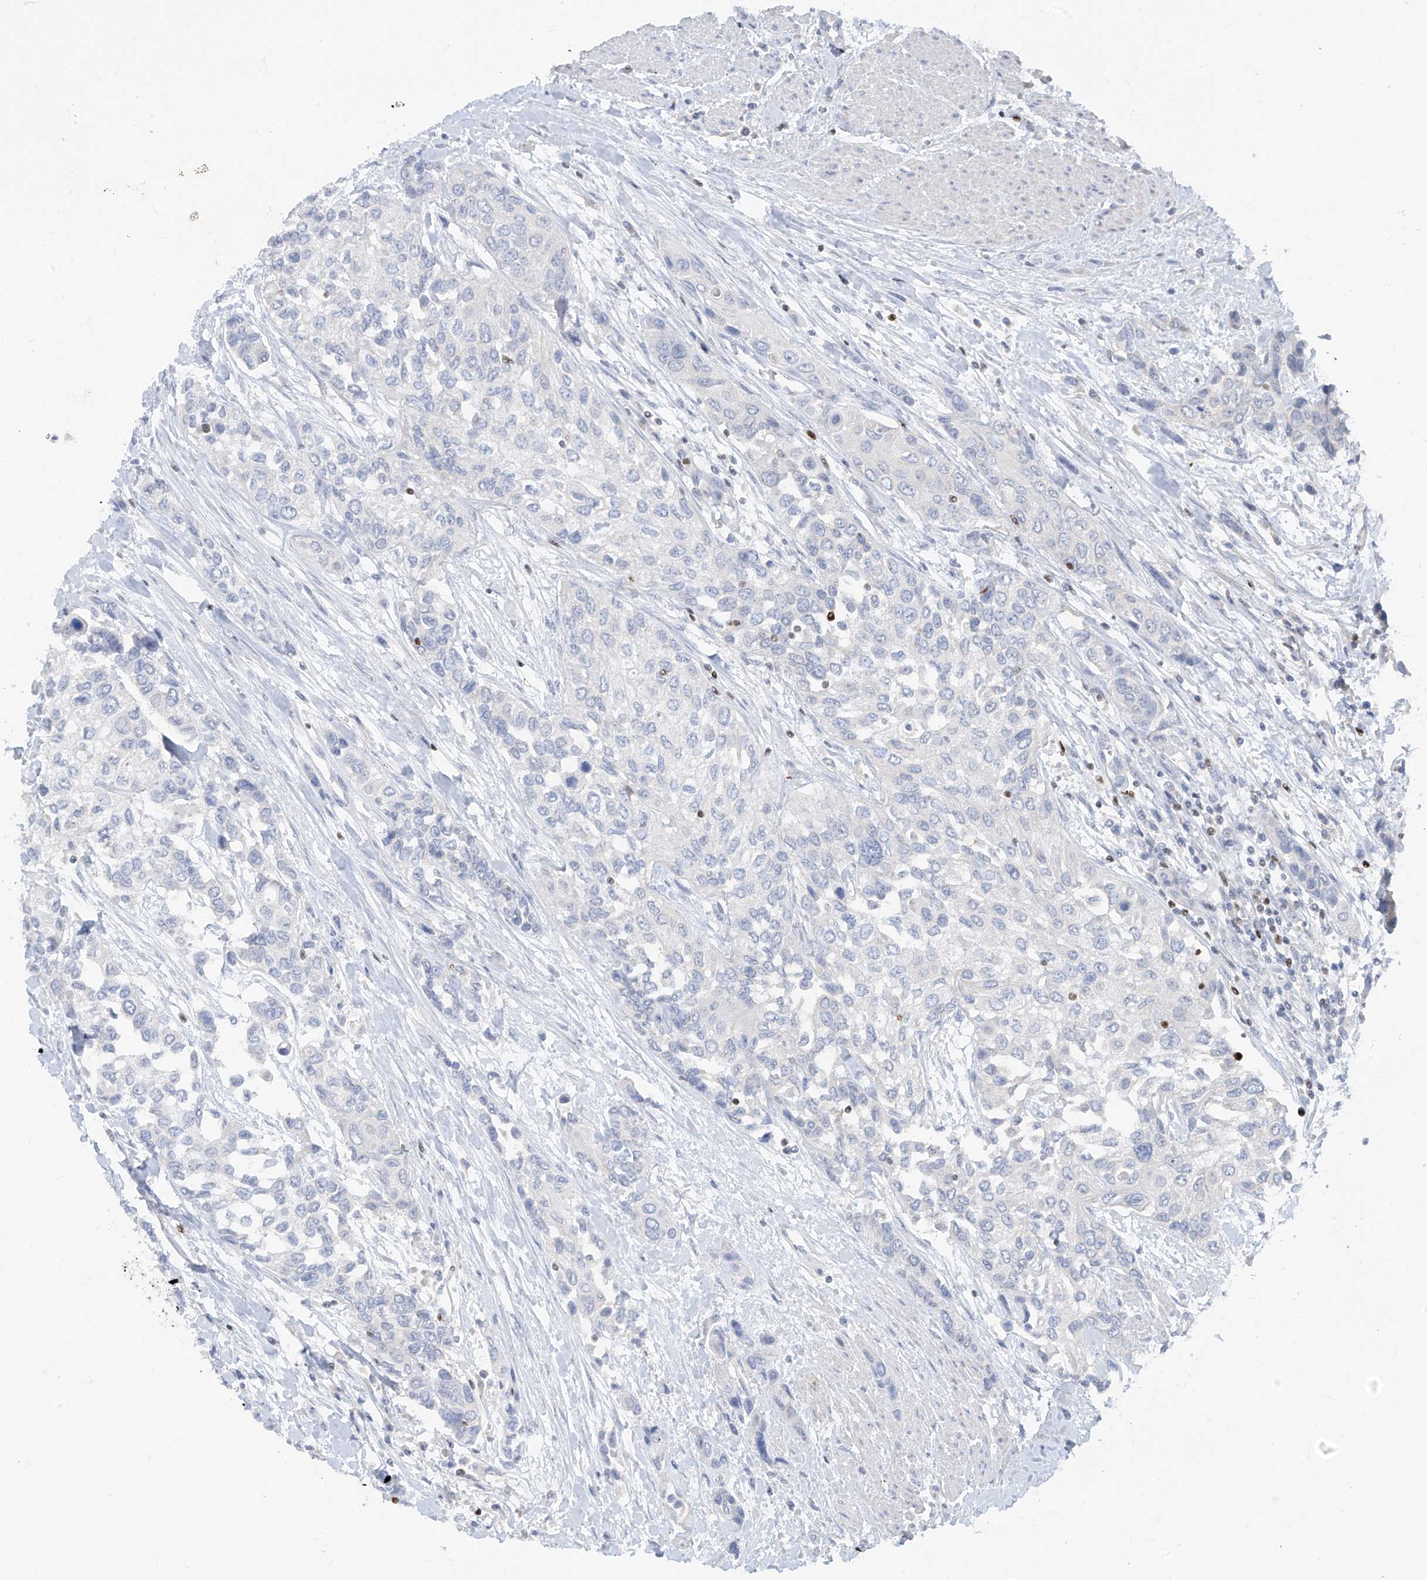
{"staining": {"intensity": "negative", "quantity": "none", "location": "none"}, "tissue": "urothelial cancer", "cell_type": "Tumor cells", "image_type": "cancer", "snomed": [{"axis": "morphology", "description": "Normal tissue, NOS"}, {"axis": "morphology", "description": "Urothelial carcinoma, High grade"}, {"axis": "topography", "description": "Vascular tissue"}, {"axis": "topography", "description": "Urinary bladder"}], "caption": "Immunohistochemical staining of urothelial cancer displays no significant expression in tumor cells. (Brightfield microscopy of DAB IHC at high magnification).", "gene": "TBX21", "patient": {"sex": "female", "age": 56}}